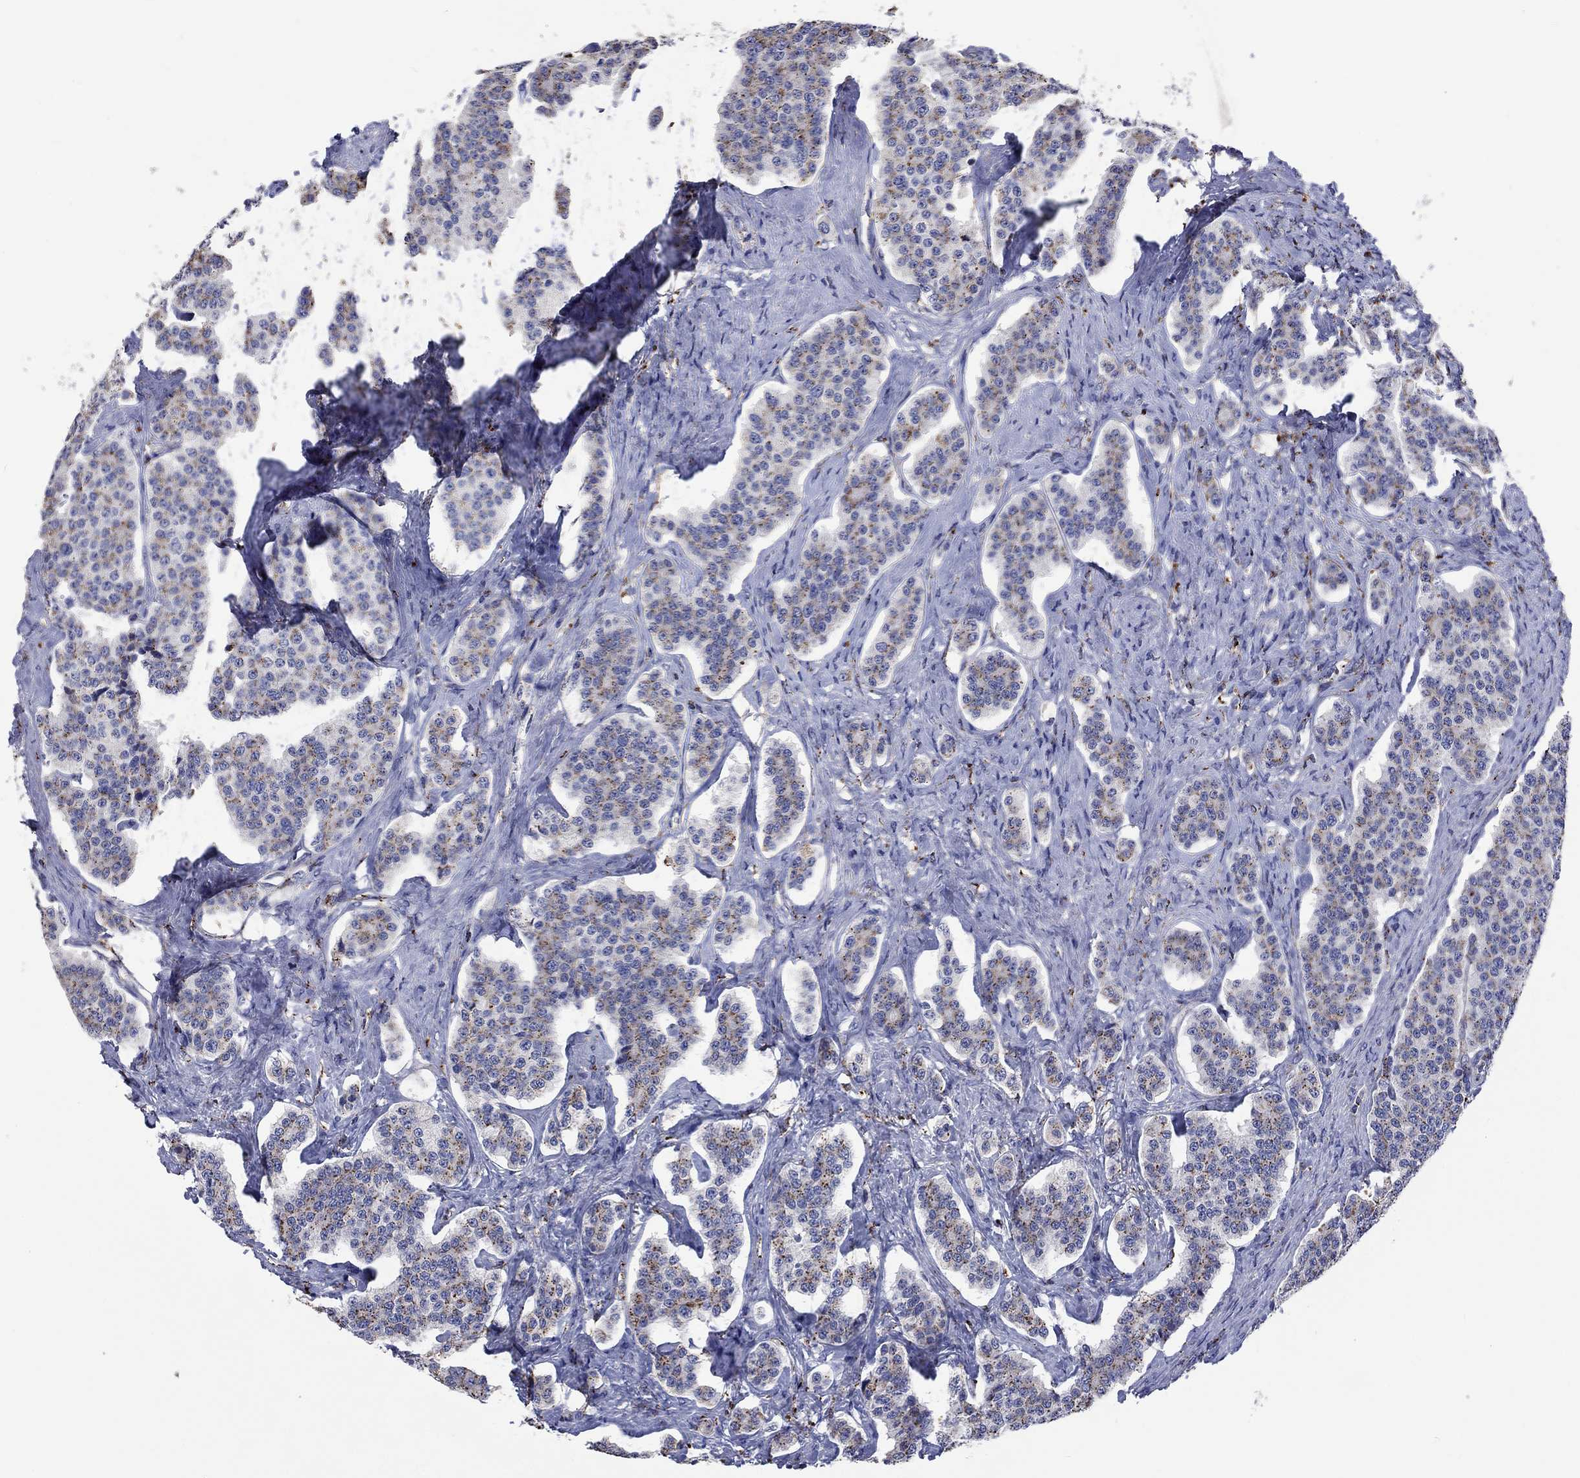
{"staining": {"intensity": "moderate", "quantity": ">75%", "location": "cytoplasmic/membranous"}, "tissue": "carcinoid", "cell_type": "Tumor cells", "image_type": "cancer", "snomed": [{"axis": "morphology", "description": "Carcinoid, malignant, NOS"}, {"axis": "topography", "description": "Small intestine"}], "caption": "Malignant carcinoid tissue shows moderate cytoplasmic/membranous positivity in about >75% of tumor cells", "gene": "CTSB", "patient": {"sex": "female", "age": 58}}